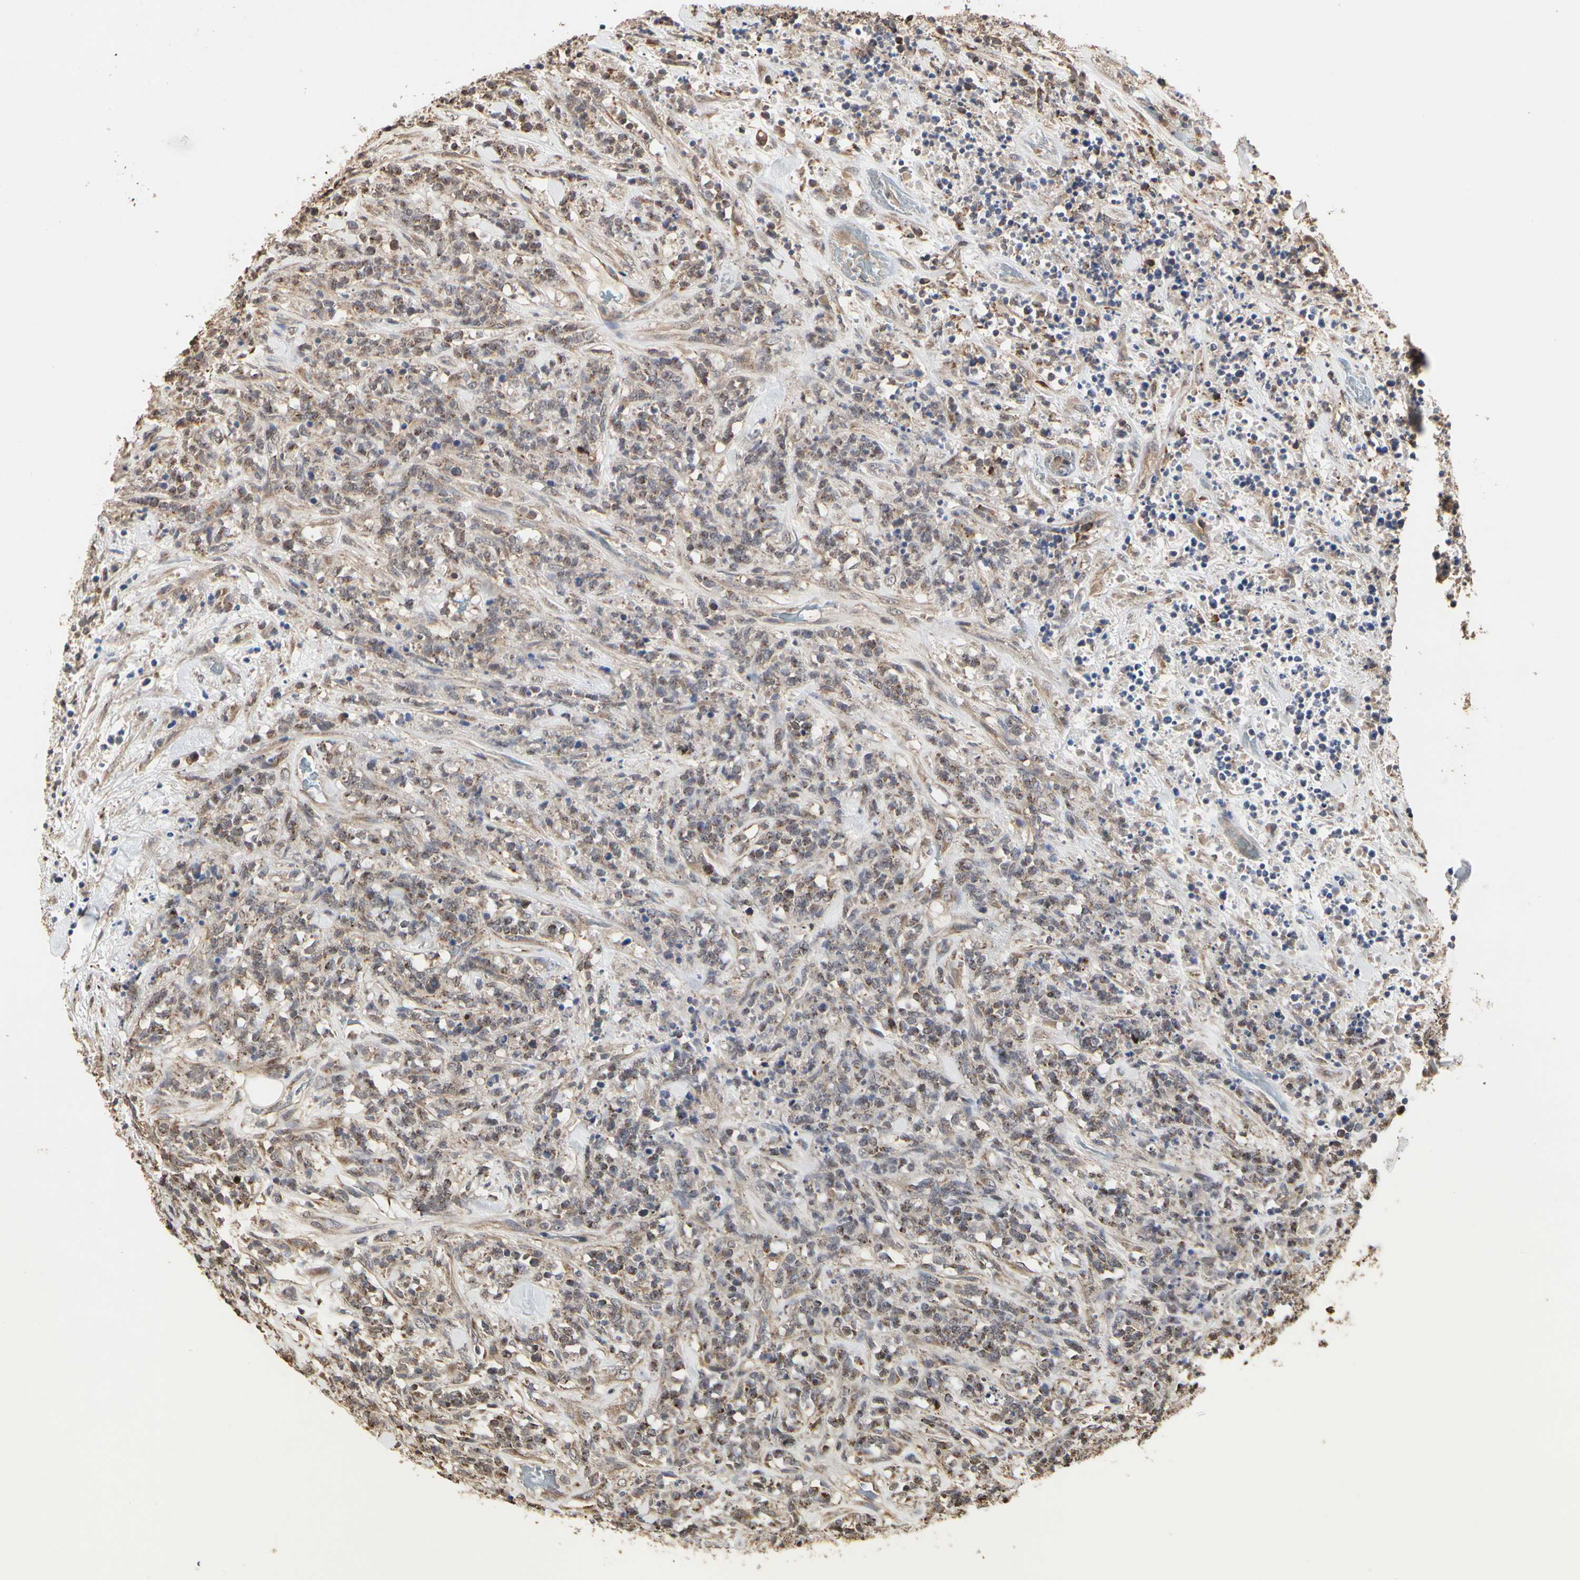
{"staining": {"intensity": "moderate", "quantity": "25%-75%", "location": "cytoplasmic/membranous"}, "tissue": "lymphoma", "cell_type": "Tumor cells", "image_type": "cancer", "snomed": [{"axis": "morphology", "description": "Malignant lymphoma, non-Hodgkin's type, High grade"}, {"axis": "topography", "description": "Soft tissue"}], "caption": "Malignant lymphoma, non-Hodgkin's type (high-grade) was stained to show a protein in brown. There is medium levels of moderate cytoplasmic/membranous positivity in about 25%-75% of tumor cells. The staining was performed using DAB, with brown indicating positive protein expression. Nuclei are stained blue with hematoxylin.", "gene": "TAOK1", "patient": {"sex": "male", "age": 18}}